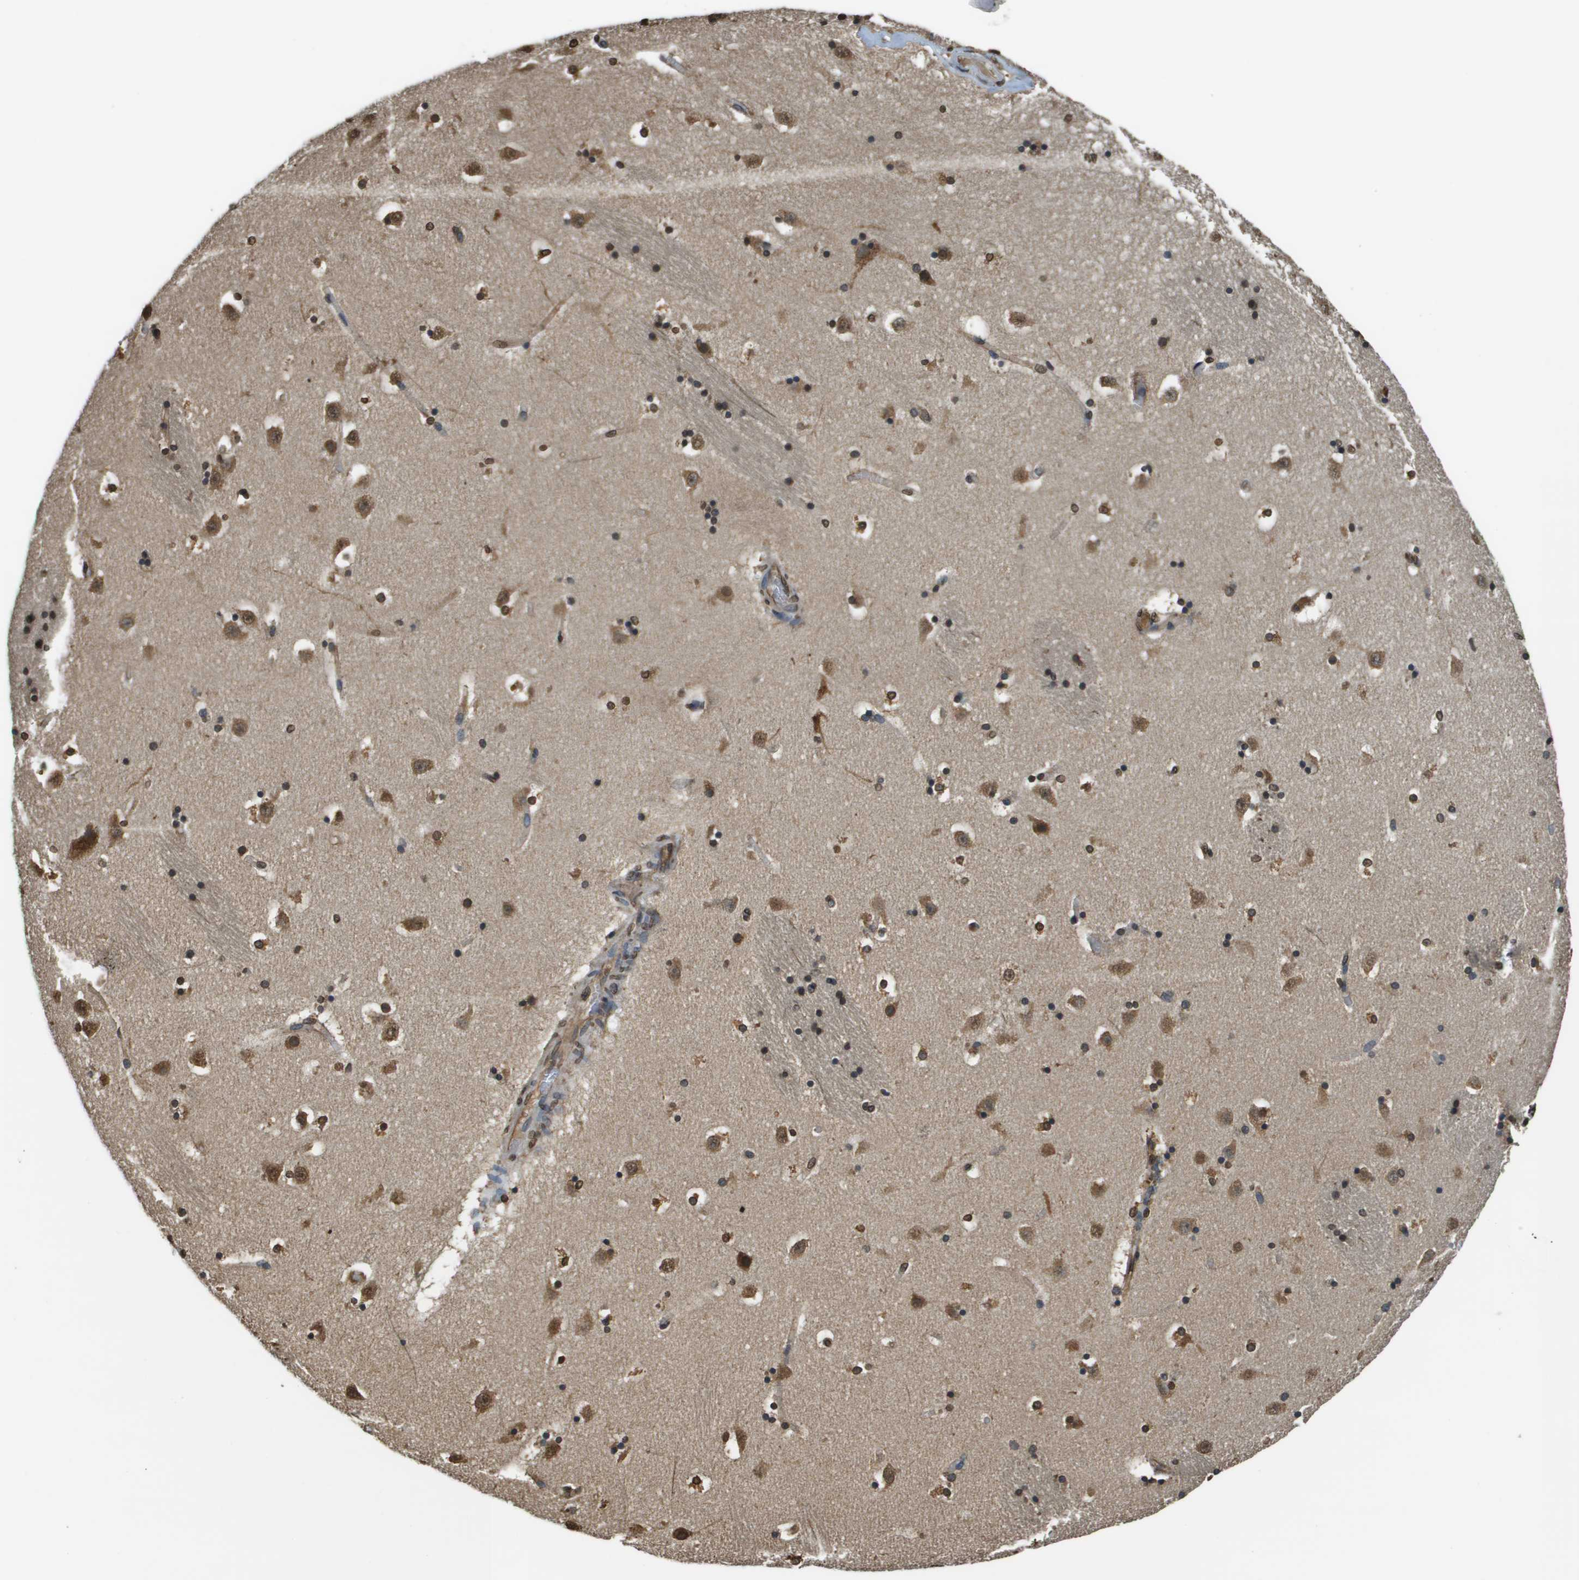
{"staining": {"intensity": "moderate", "quantity": "<25%", "location": "cytoplasmic/membranous"}, "tissue": "caudate", "cell_type": "Glial cells", "image_type": "normal", "snomed": [{"axis": "morphology", "description": "Normal tissue, NOS"}, {"axis": "topography", "description": "Lateral ventricle wall"}], "caption": "Protein analysis of normal caudate shows moderate cytoplasmic/membranous staining in about <25% of glial cells. (DAB (3,3'-diaminobenzidine) IHC with brightfield microscopy, high magnification).", "gene": "SEC62", "patient": {"sex": "male", "age": 45}}